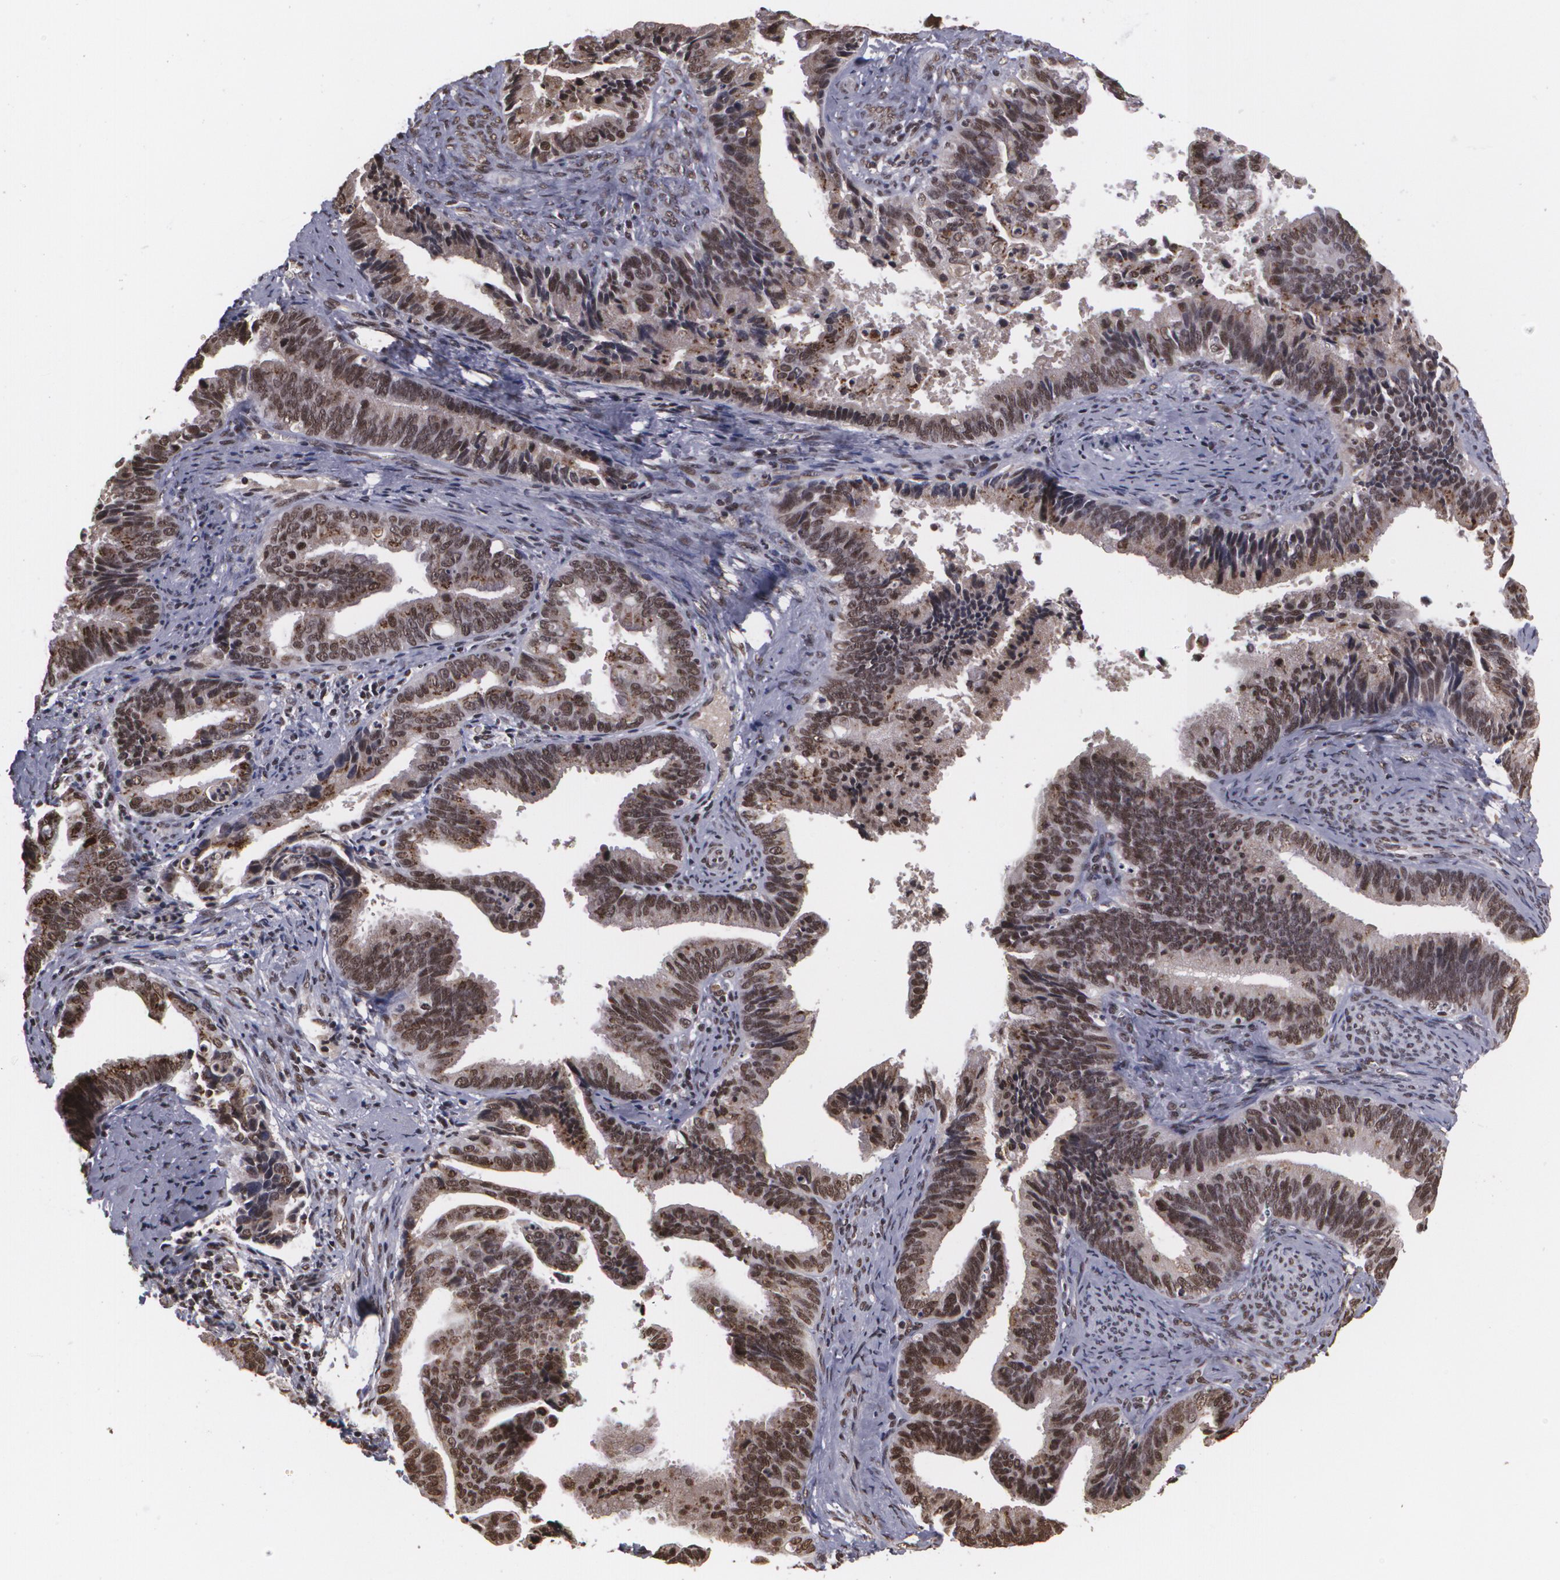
{"staining": {"intensity": "strong", "quantity": ">75%", "location": "nuclear"}, "tissue": "cervical cancer", "cell_type": "Tumor cells", "image_type": "cancer", "snomed": [{"axis": "morphology", "description": "Adenocarcinoma, NOS"}, {"axis": "topography", "description": "Cervix"}], "caption": "About >75% of tumor cells in human cervical cancer (adenocarcinoma) demonstrate strong nuclear protein positivity as visualized by brown immunohistochemical staining.", "gene": "RXRB", "patient": {"sex": "female", "age": 47}}